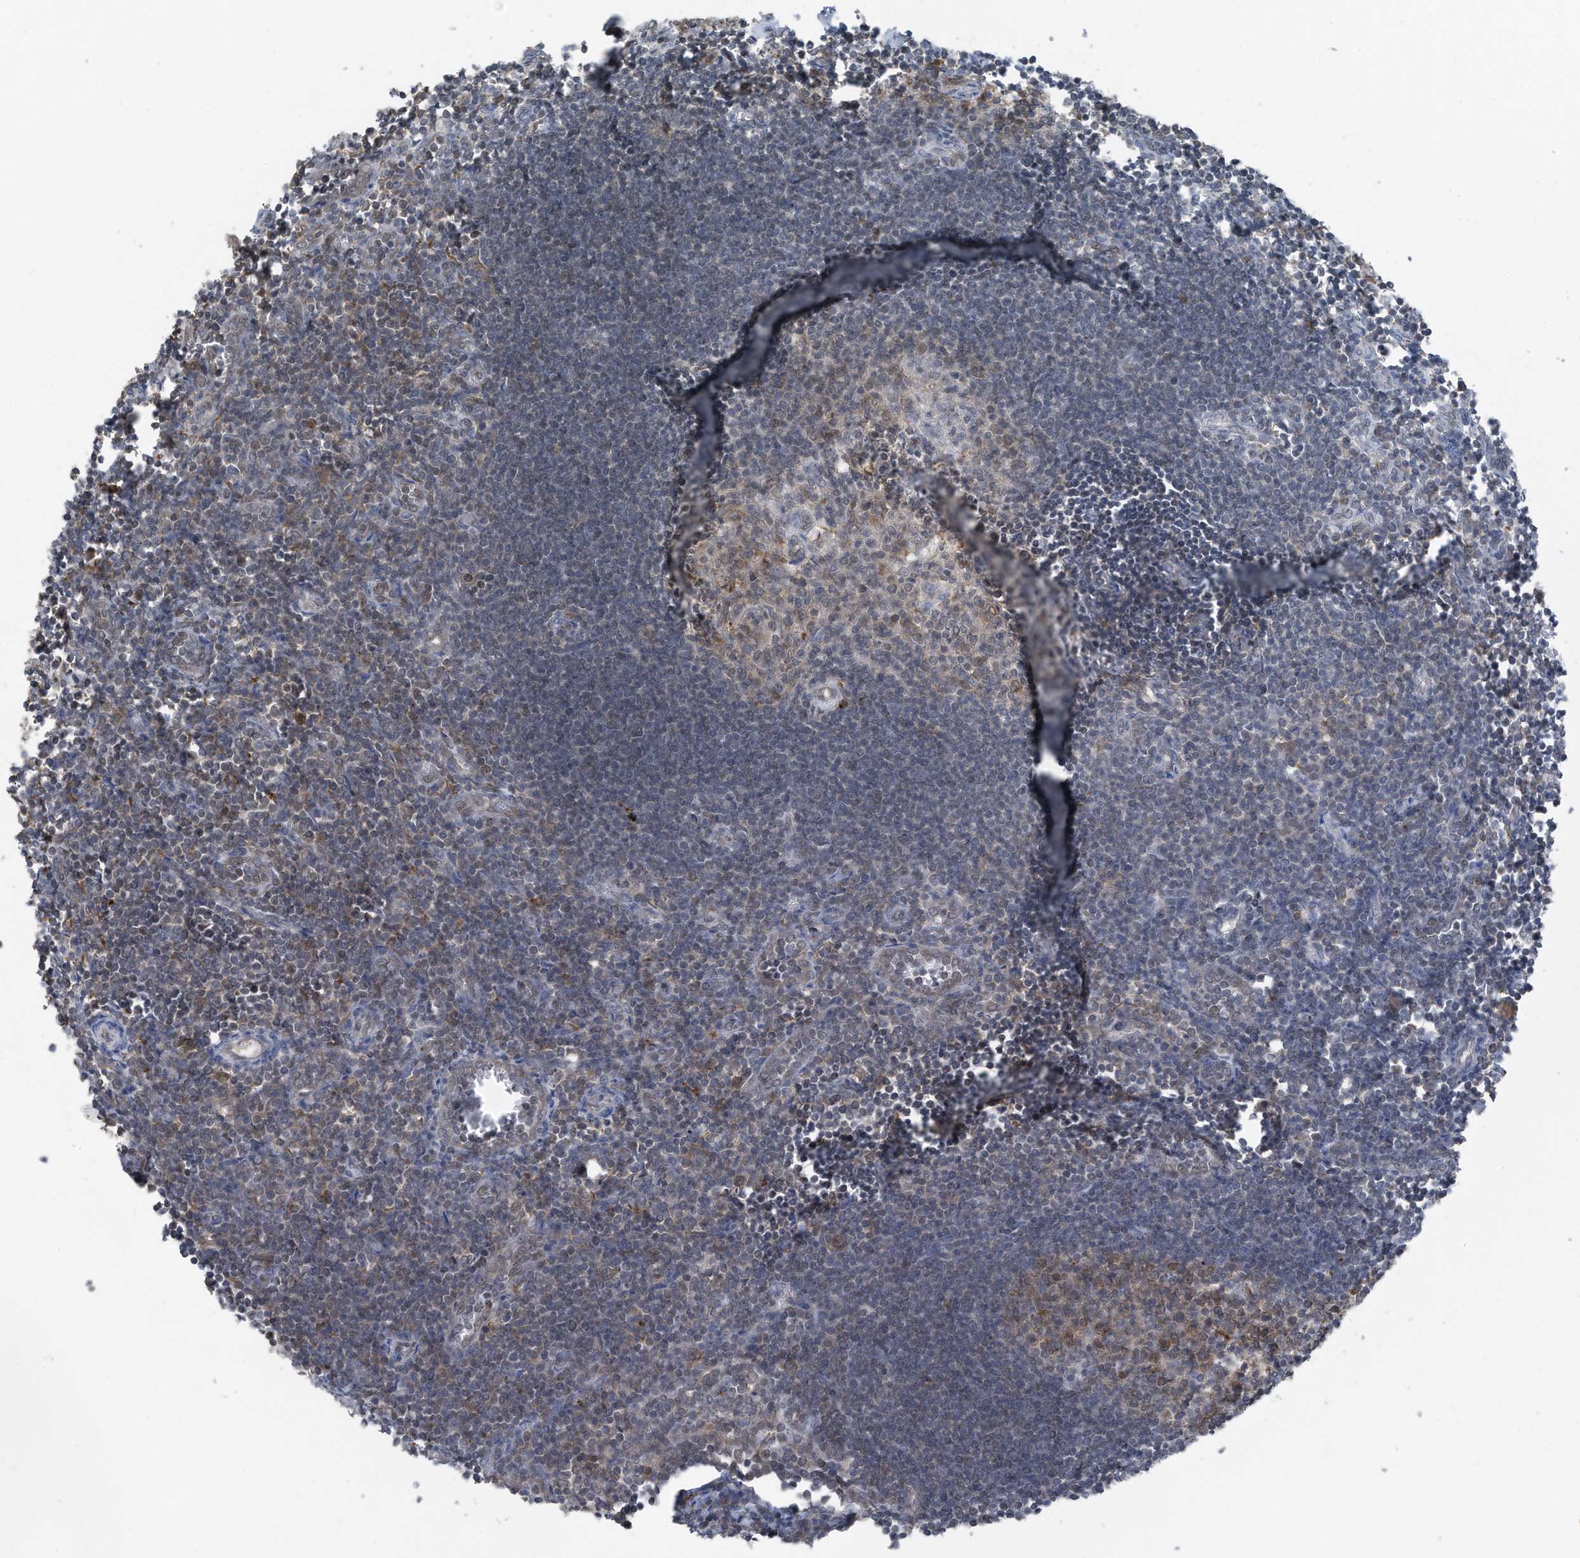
{"staining": {"intensity": "moderate", "quantity": "25%-75%", "location": "cytoplasmic/membranous"}, "tissue": "lymph node", "cell_type": "Germinal center cells", "image_type": "normal", "snomed": [{"axis": "morphology", "description": "Normal tissue, NOS"}, {"axis": "morphology", "description": "Malignant melanoma, Metastatic site"}, {"axis": "topography", "description": "Lymph node"}], "caption": "The photomicrograph displays a brown stain indicating the presence of a protein in the cytoplasmic/membranous of germinal center cells in lymph node.", "gene": "TXNDC9", "patient": {"sex": "male", "age": 41}}